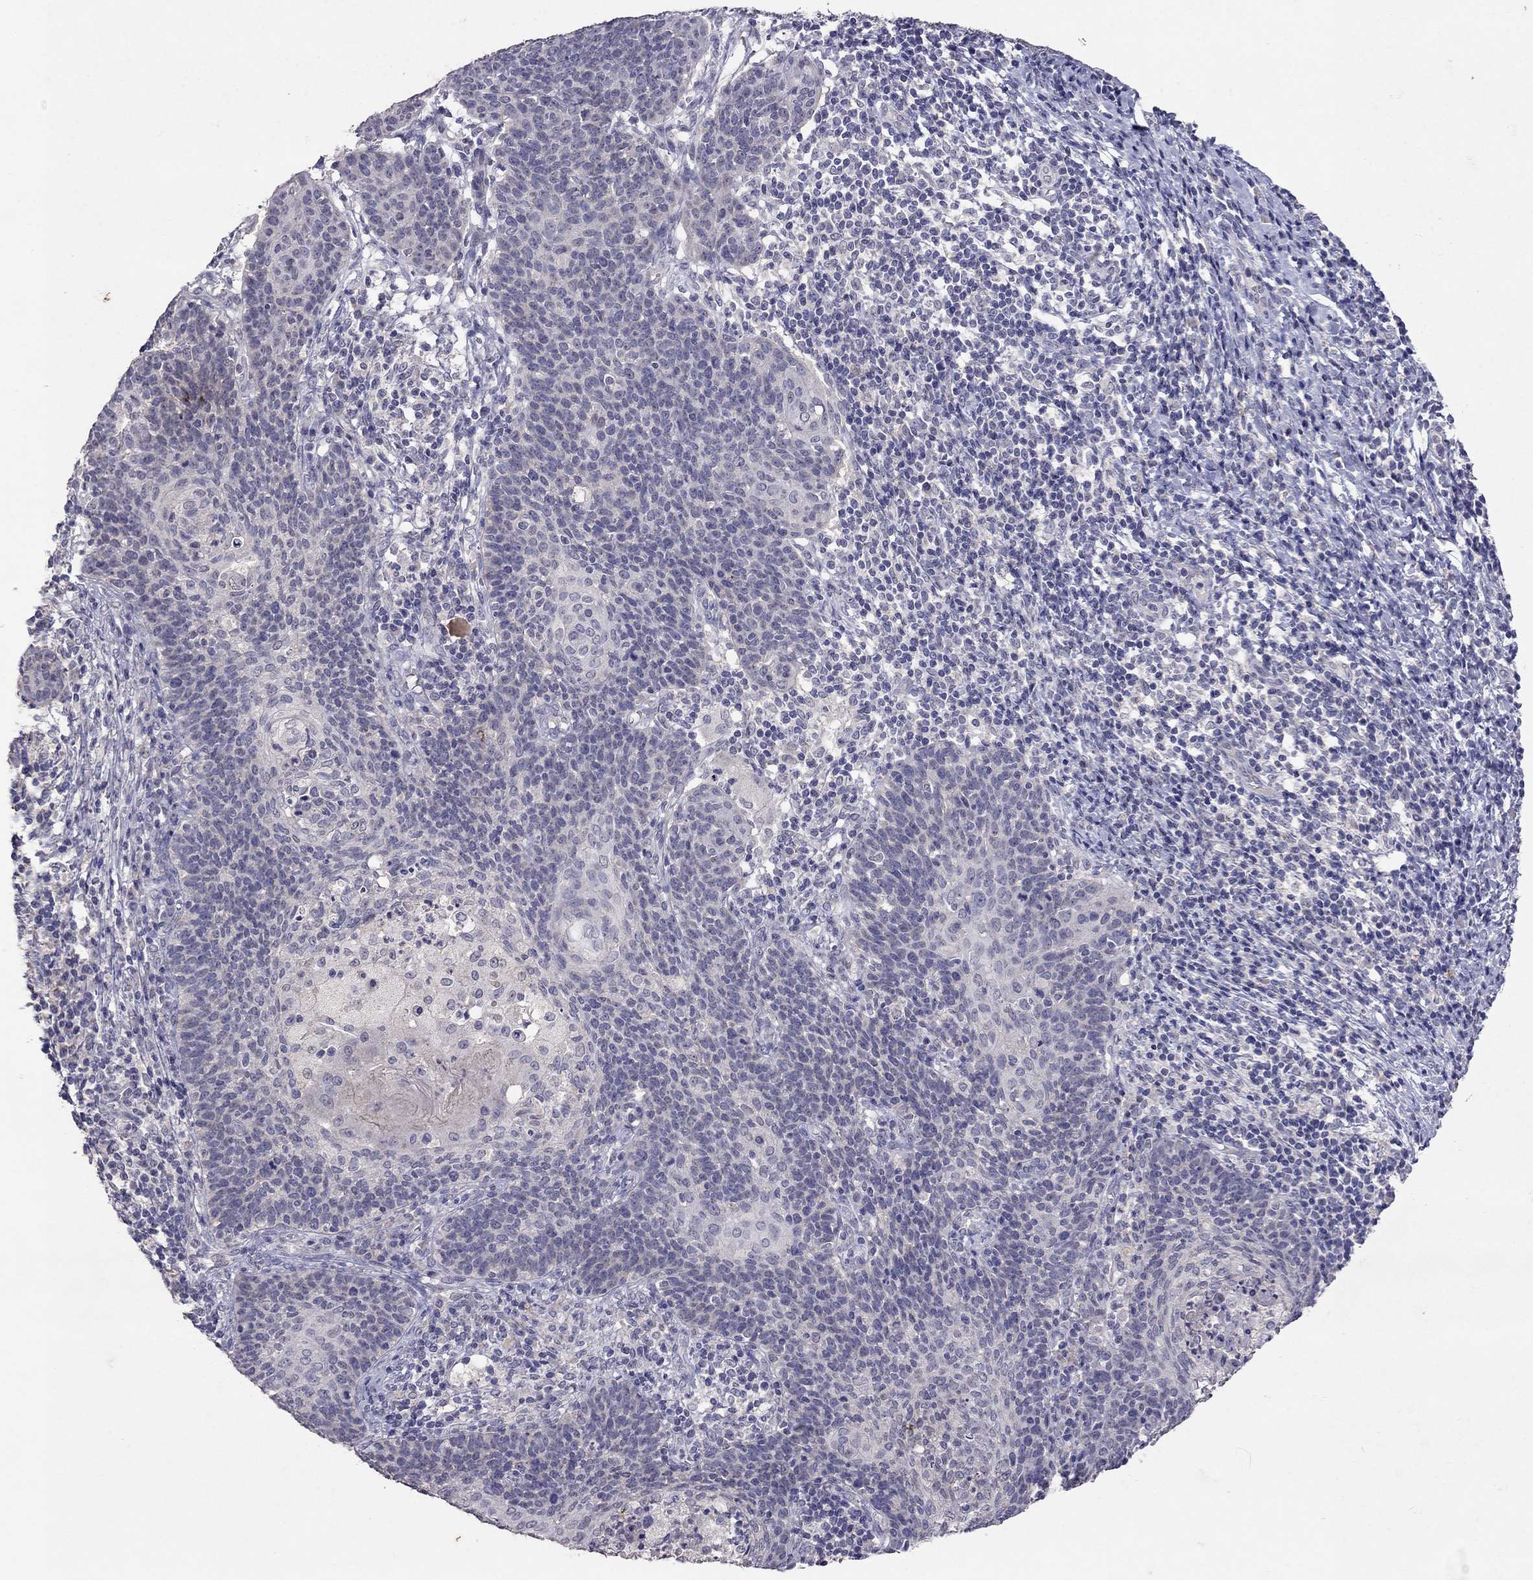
{"staining": {"intensity": "negative", "quantity": "none", "location": "none"}, "tissue": "cervical cancer", "cell_type": "Tumor cells", "image_type": "cancer", "snomed": [{"axis": "morphology", "description": "Squamous cell carcinoma, NOS"}, {"axis": "topography", "description": "Cervix"}], "caption": "DAB (3,3'-diaminobenzidine) immunohistochemical staining of cervical cancer shows no significant positivity in tumor cells.", "gene": "FST", "patient": {"sex": "female", "age": 39}}